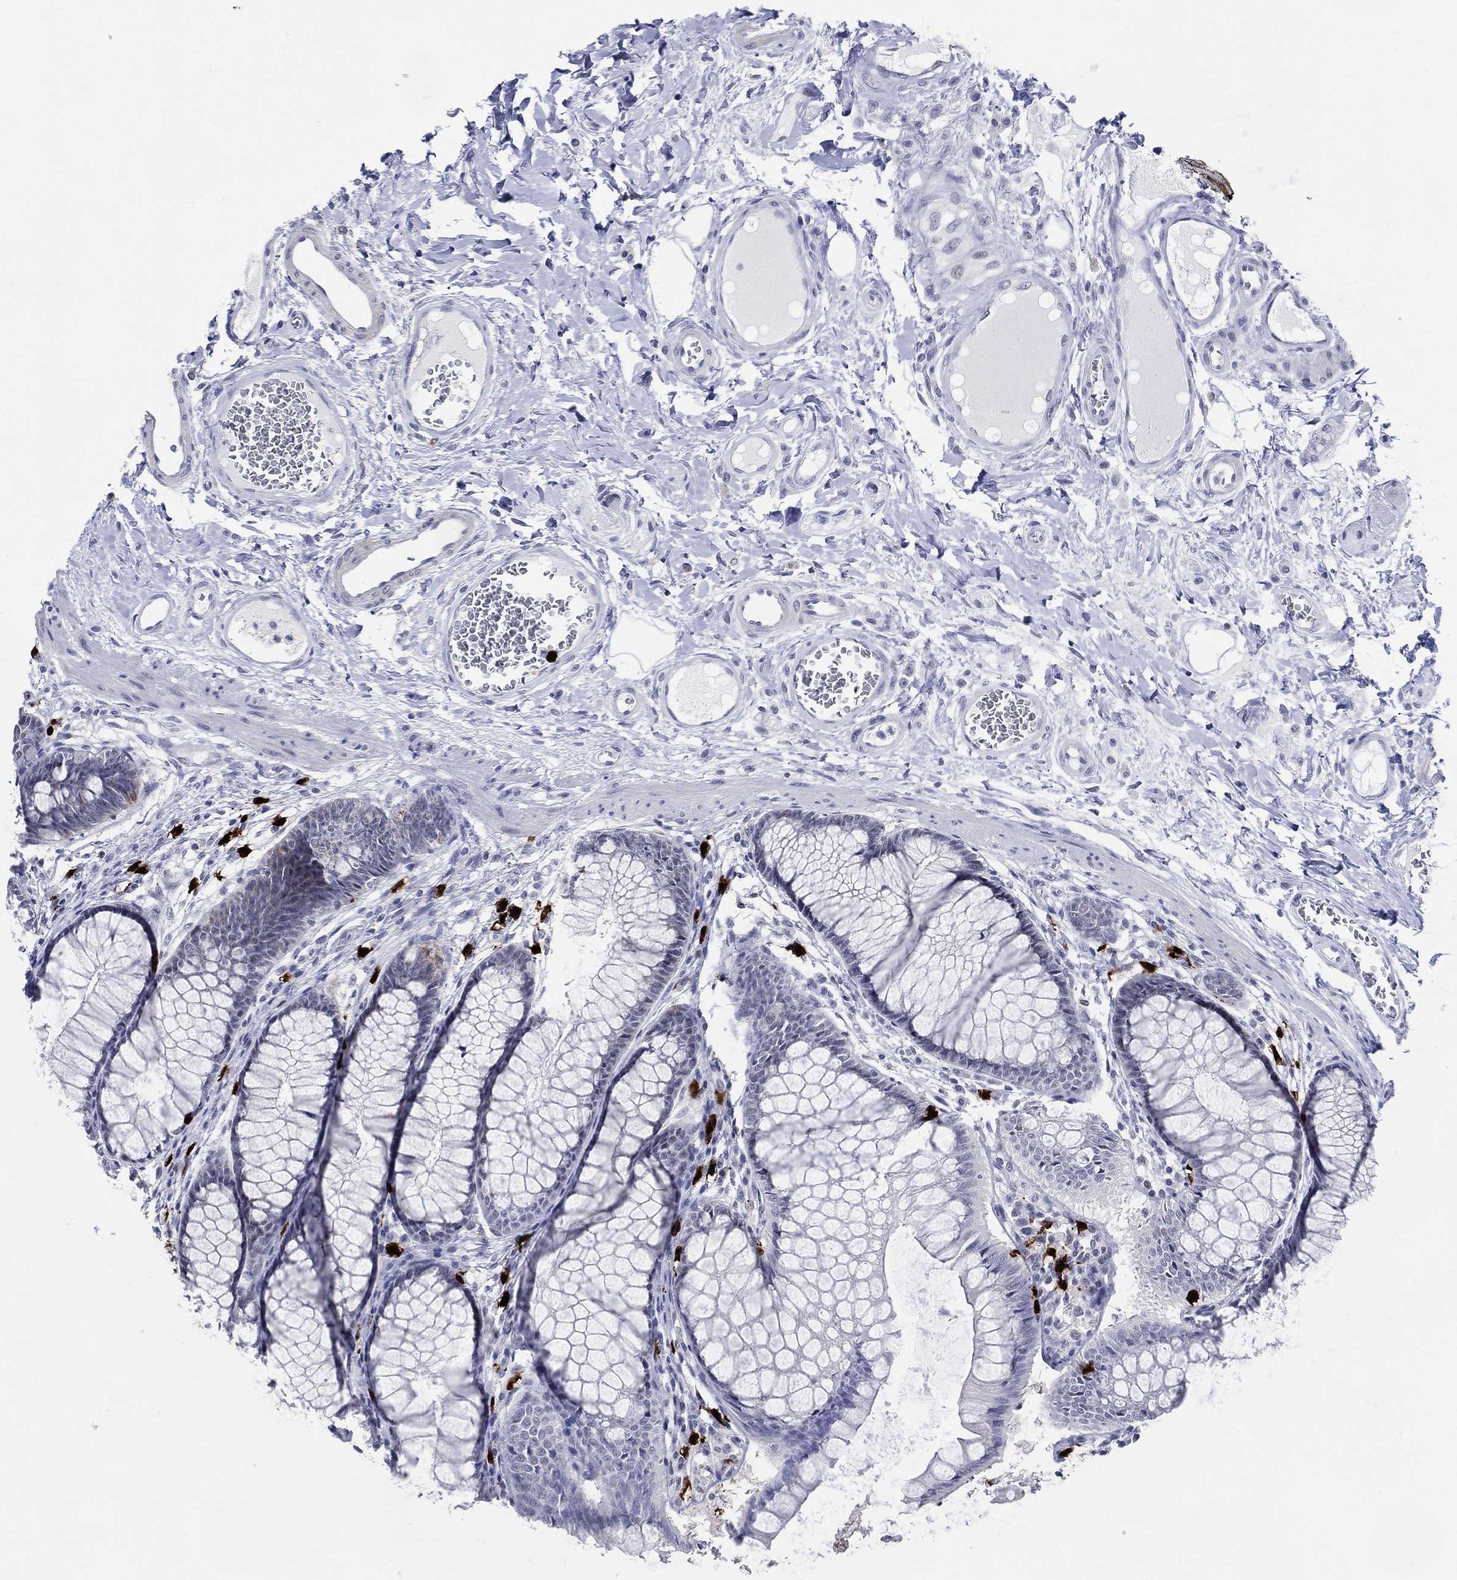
{"staining": {"intensity": "negative", "quantity": "none", "location": "none"}, "tissue": "colon", "cell_type": "Endothelial cells", "image_type": "normal", "snomed": [{"axis": "morphology", "description": "Normal tissue, NOS"}, {"axis": "topography", "description": "Colon"}], "caption": "Immunohistochemistry image of normal colon: colon stained with DAB (3,3'-diaminobenzidine) demonstrates no significant protein expression in endothelial cells. (DAB IHC visualized using brightfield microscopy, high magnification).", "gene": "CFAP58", "patient": {"sex": "female", "age": 65}}